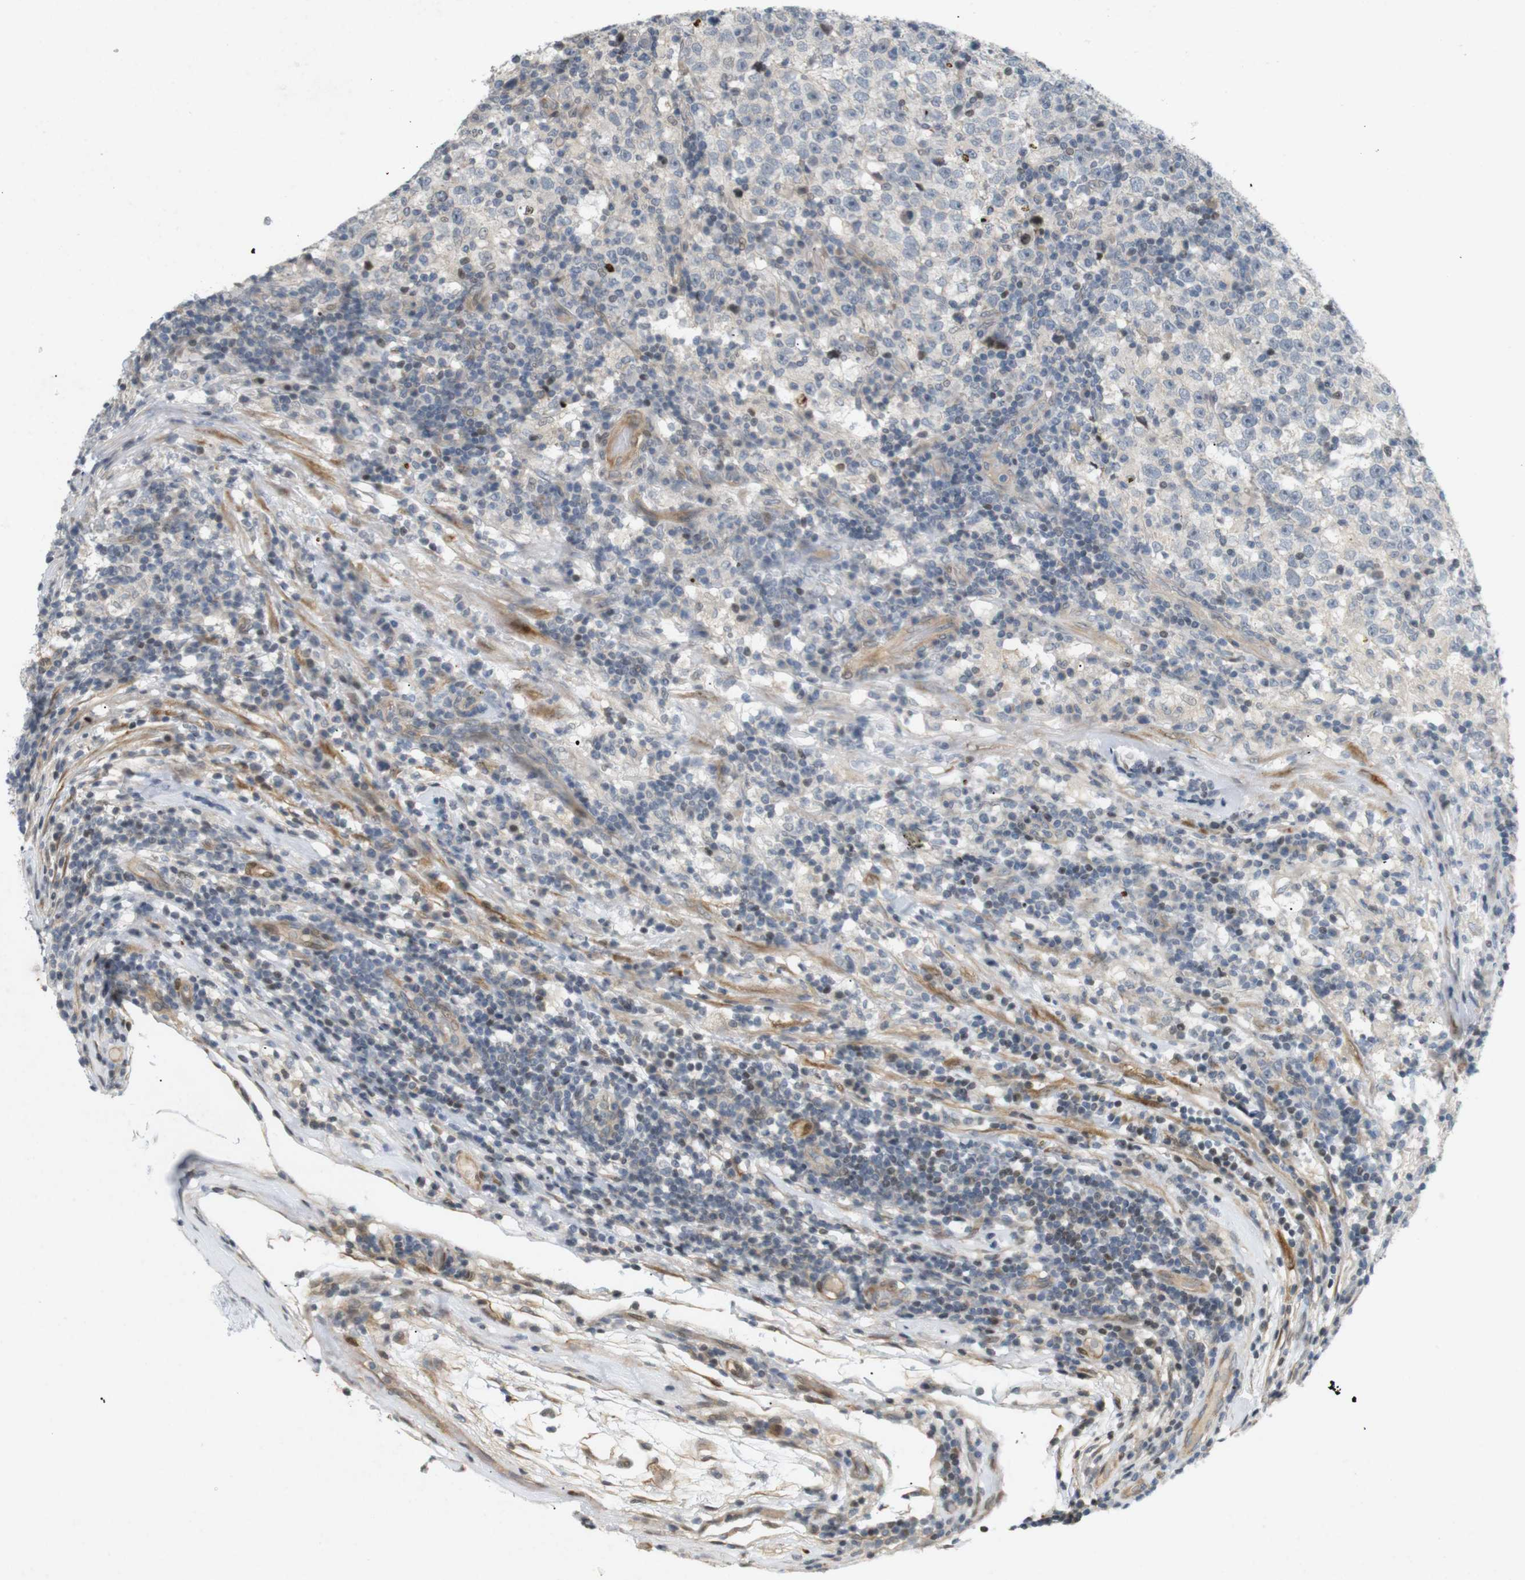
{"staining": {"intensity": "negative", "quantity": "none", "location": "none"}, "tissue": "testis cancer", "cell_type": "Tumor cells", "image_type": "cancer", "snomed": [{"axis": "morphology", "description": "Seminoma, NOS"}, {"axis": "topography", "description": "Testis"}], "caption": "IHC of human testis seminoma reveals no expression in tumor cells.", "gene": "PPP1R14A", "patient": {"sex": "male", "age": 43}}